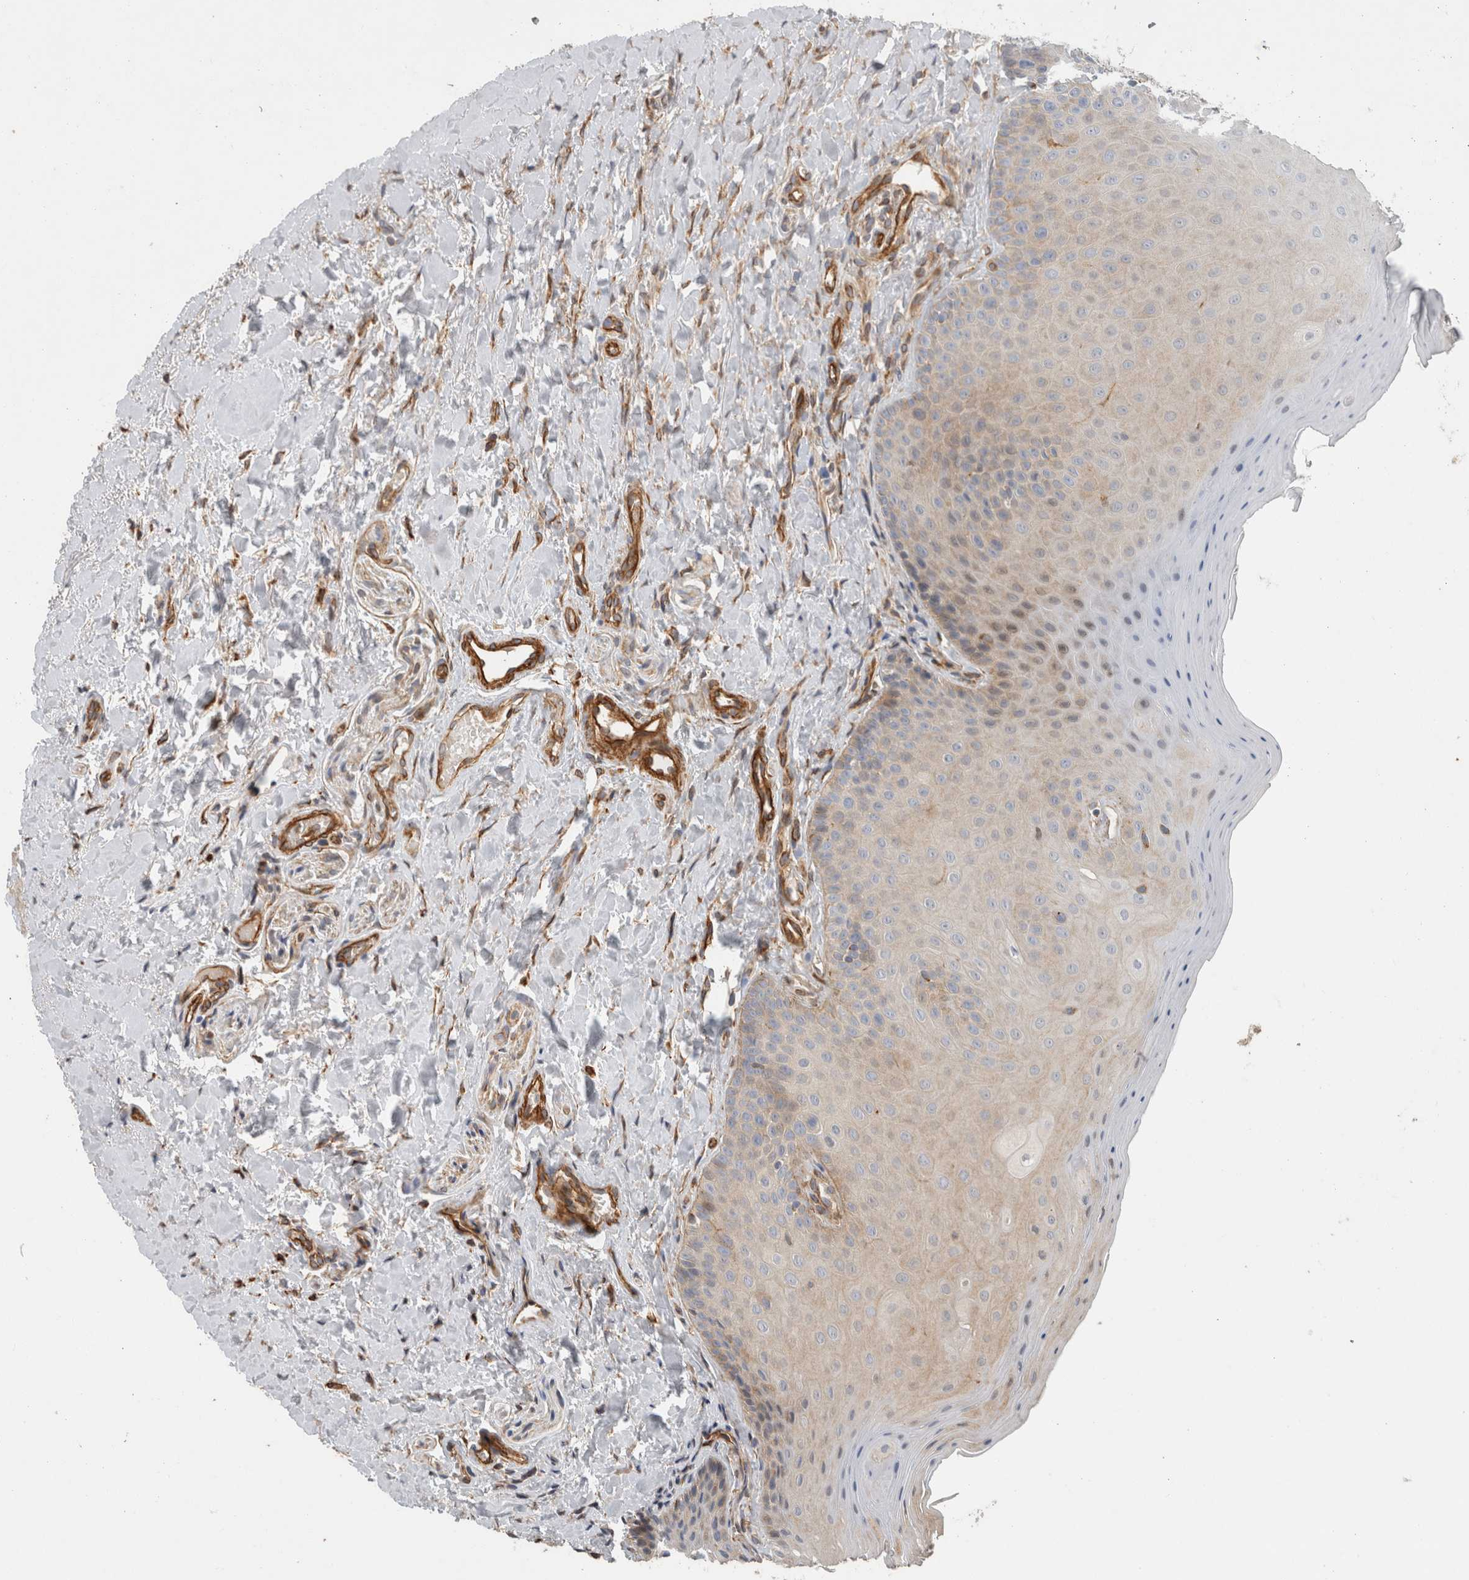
{"staining": {"intensity": "weak", "quantity": "25%-75%", "location": "cytoplasmic/membranous"}, "tissue": "oral mucosa", "cell_type": "Squamous epithelial cells", "image_type": "normal", "snomed": [{"axis": "morphology", "description": "Normal tissue, NOS"}, {"axis": "topography", "description": "Oral tissue"}], "caption": "Brown immunohistochemical staining in benign oral mucosa displays weak cytoplasmic/membranous staining in about 25%-75% of squamous epithelial cells. The staining is performed using DAB (3,3'-diaminobenzidine) brown chromogen to label protein expression. The nuclei are counter-stained blue using hematoxylin.", "gene": "SIPA1L2", "patient": {"sex": "female", "age": 31}}